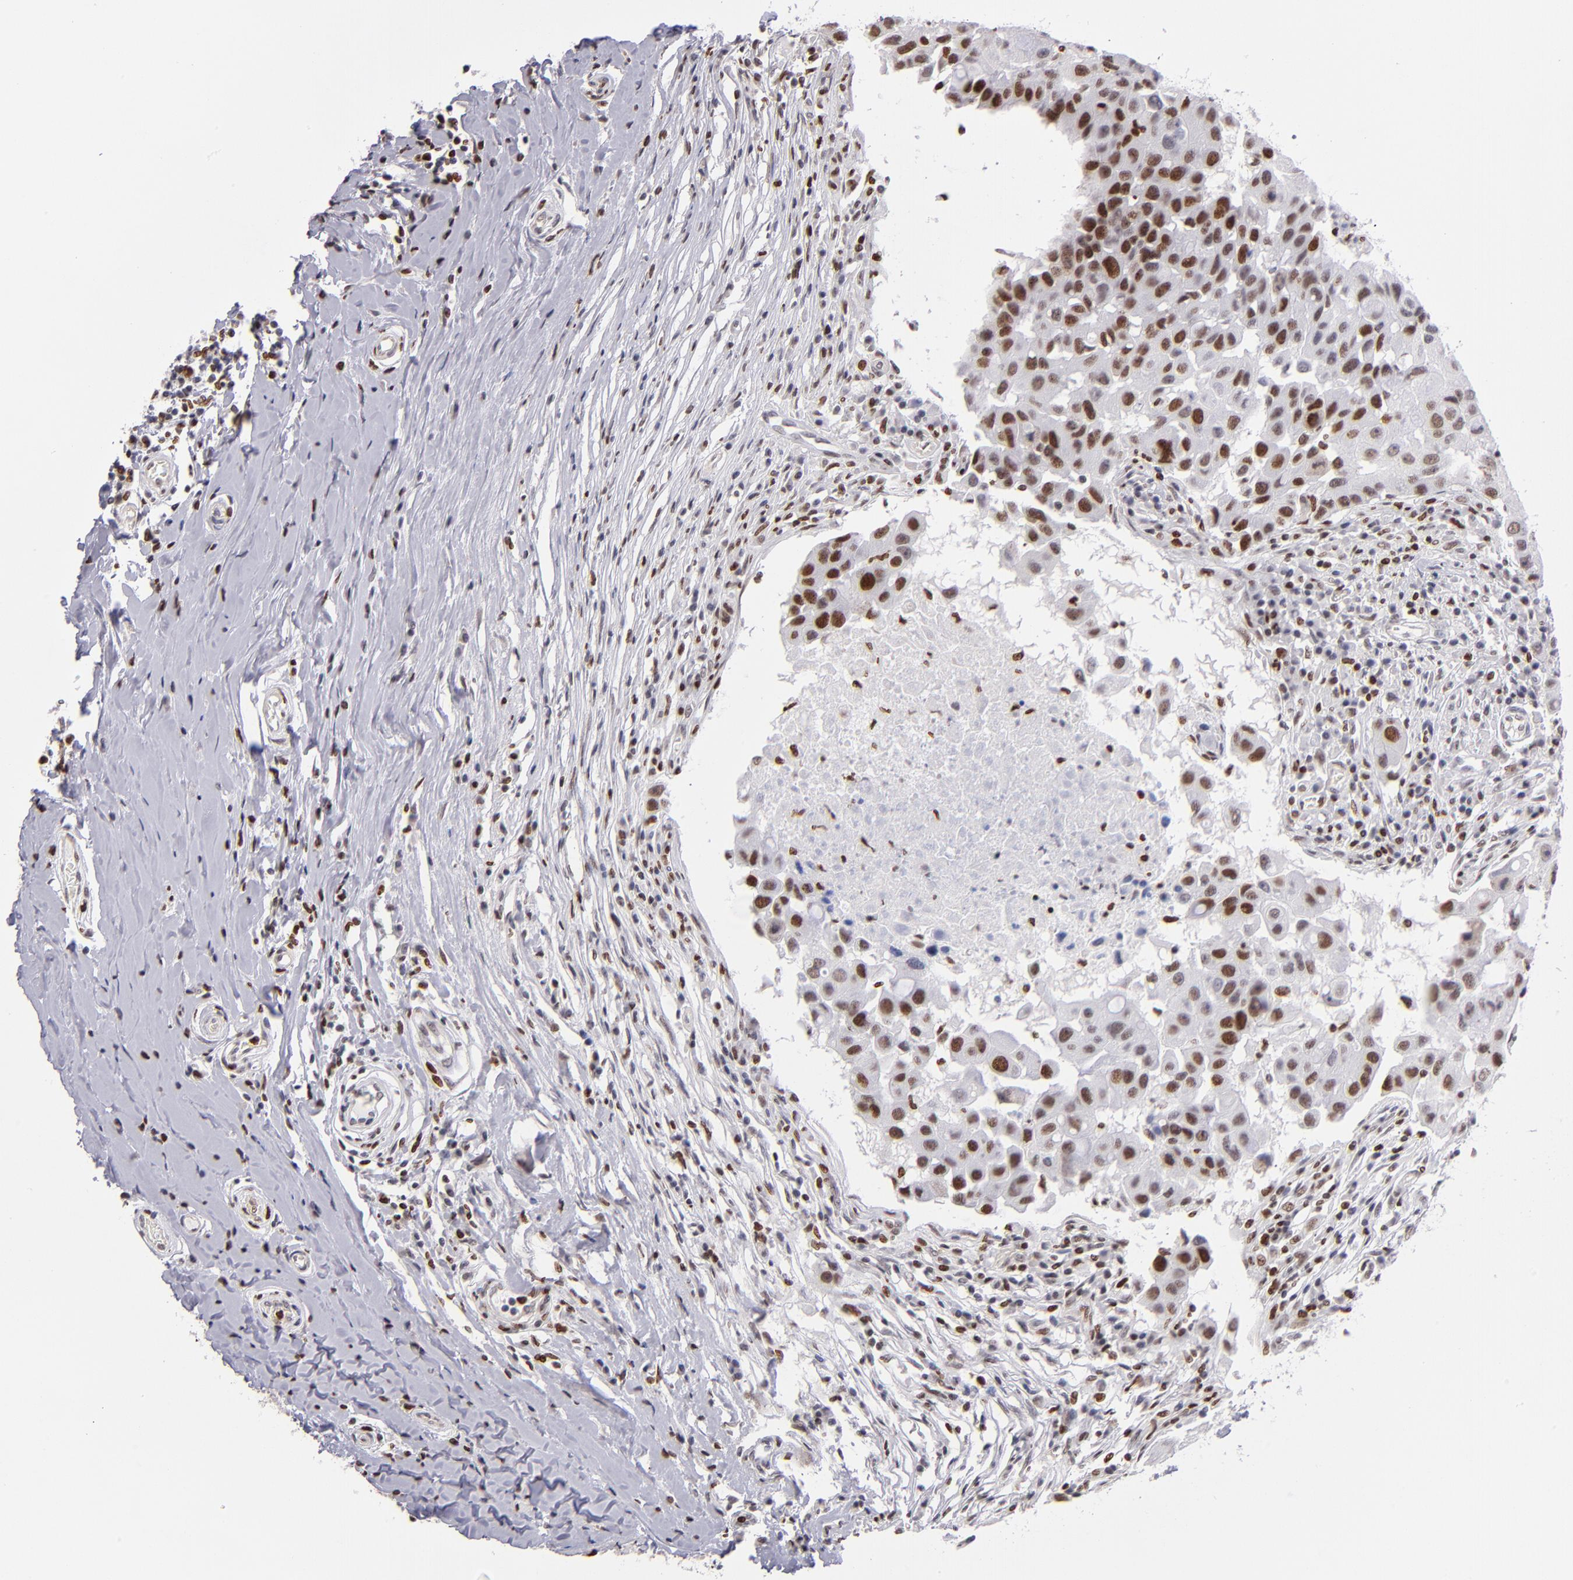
{"staining": {"intensity": "moderate", "quantity": "25%-75%", "location": "nuclear"}, "tissue": "breast cancer", "cell_type": "Tumor cells", "image_type": "cancer", "snomed": [{"axis": "morphology", "description": "Duct carcinoma"}, {"axis": "topography", "description": "Breast"}], "caption": "Moderate nuclear expression for a protein is seen in about 25%-75% of tumor cells of breast invasive ductal carcinoma using IHC.", "gene": "POLA1", "patient": {"sex": "female", "age": 27}}